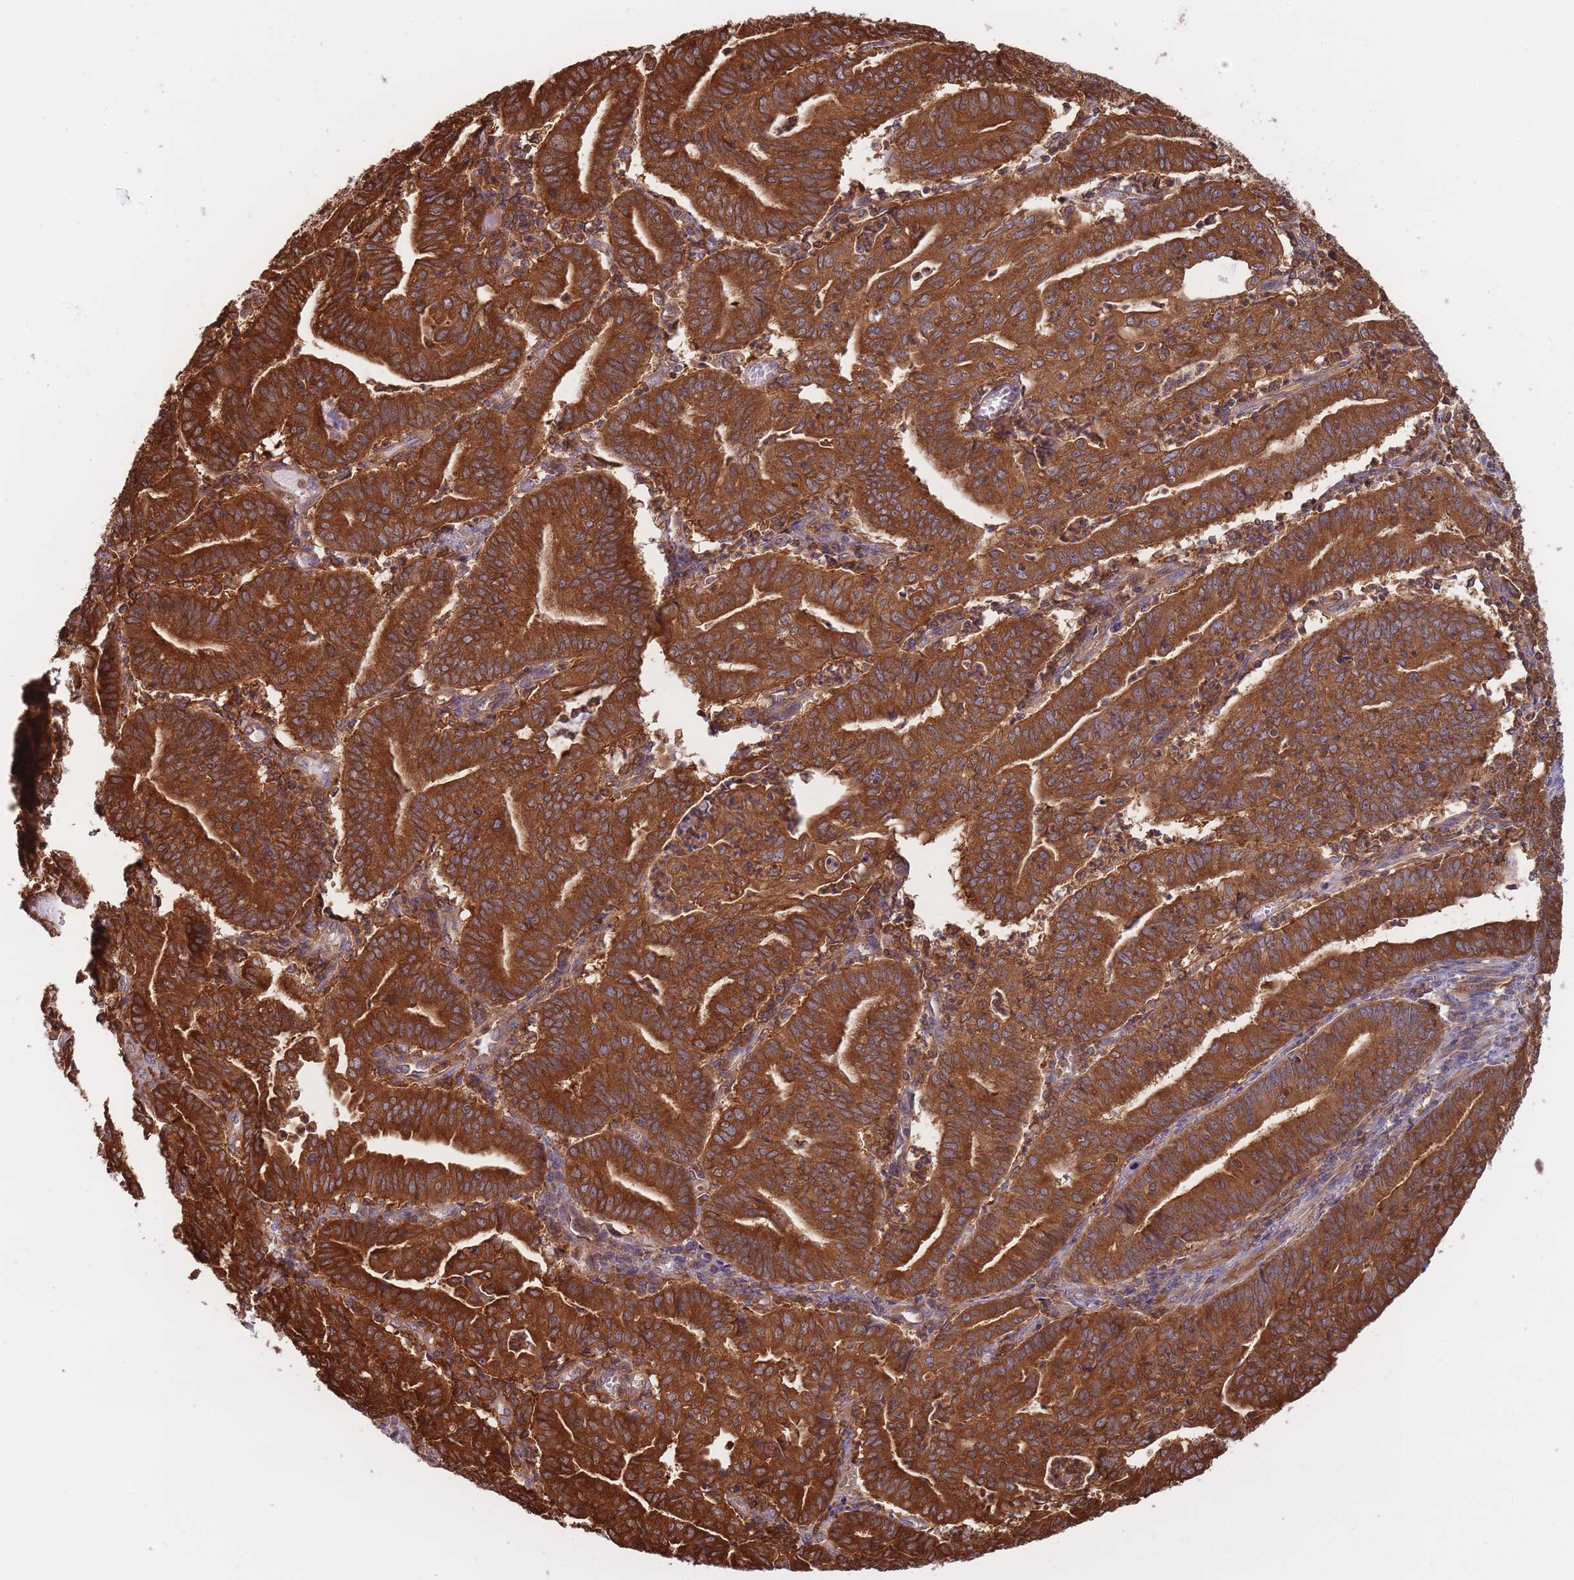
{"staining": {"intensity": "strong", "quantity": ">75%", "location": "cytoplasmic/membranous"}, "tissue": "endometrial cancer", "cell_type": "Tumor cells", "image_type": "cancer", "snomed": [{"axis": "morphology", "description": "Adenocarcinoma, NOS"}, {"axis": "topography", "description": "Endometrium"}], "caption": "IHC (DAB (3,3'-diaminobenzidine)) staining of endometrial cancer exhibits strong cytoplasmic/membranous protein expression in about >75% of tumor cells.", "gene": "SLC4A9", "patient": {"sex": "female", "age": 60}}